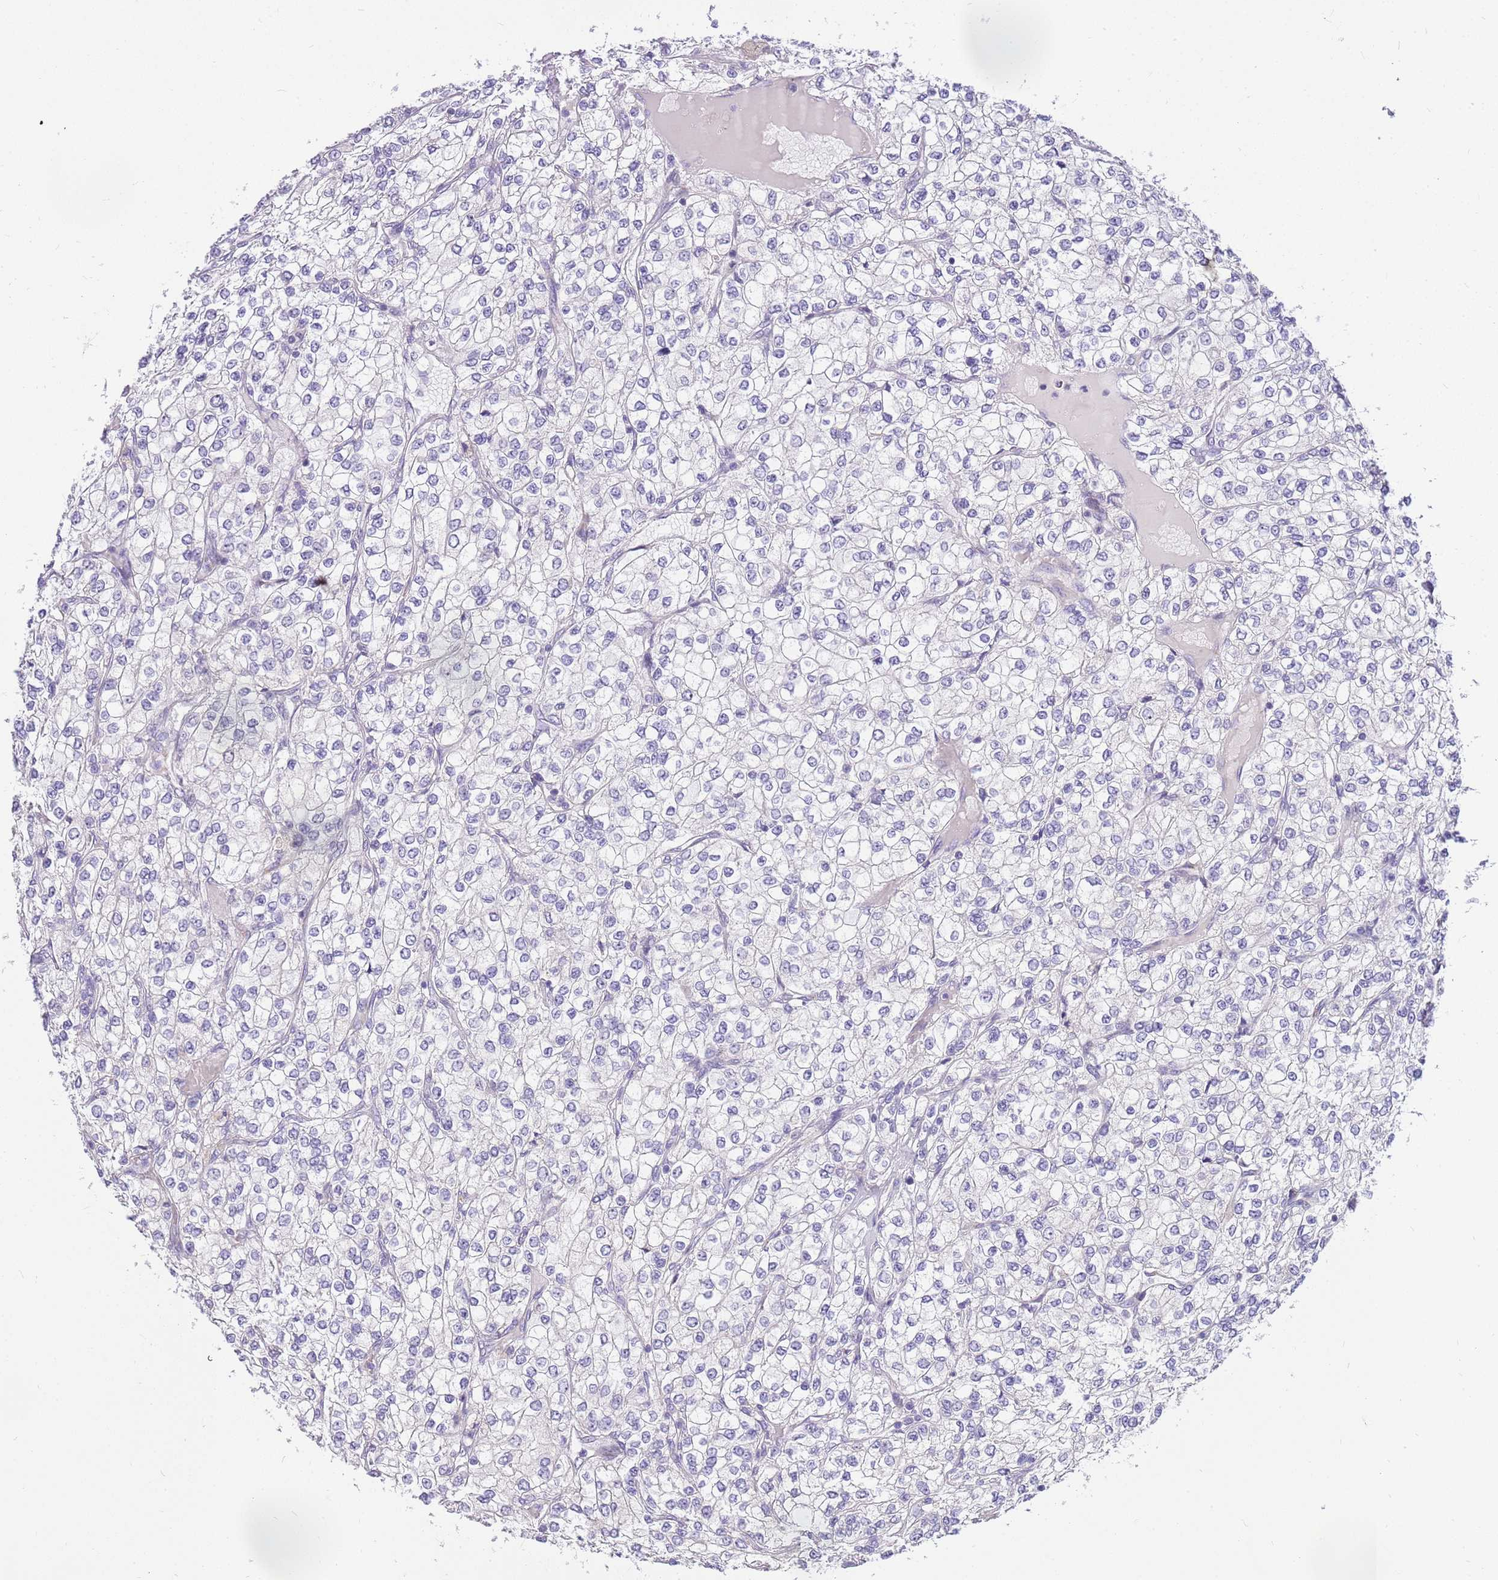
{"staining": {"intensity": "negative", "quantity": "none", "location": "none"}, "tissue": "renal cancer", "cell_type": "Tumor cells", "image_type": "cancer", "snomed": [{"axis": "morphology", "description": "Adenocarcinoma, NOS"}, {"axis": "topography", "description": "Kidney"}], "caption": "Tumor cells show no significant positivity in renal cancer. (DAB immunohistochemistry, high magnification).", "gene": "DNAJA3", "patient": {"sex": "male", "age": 80}}